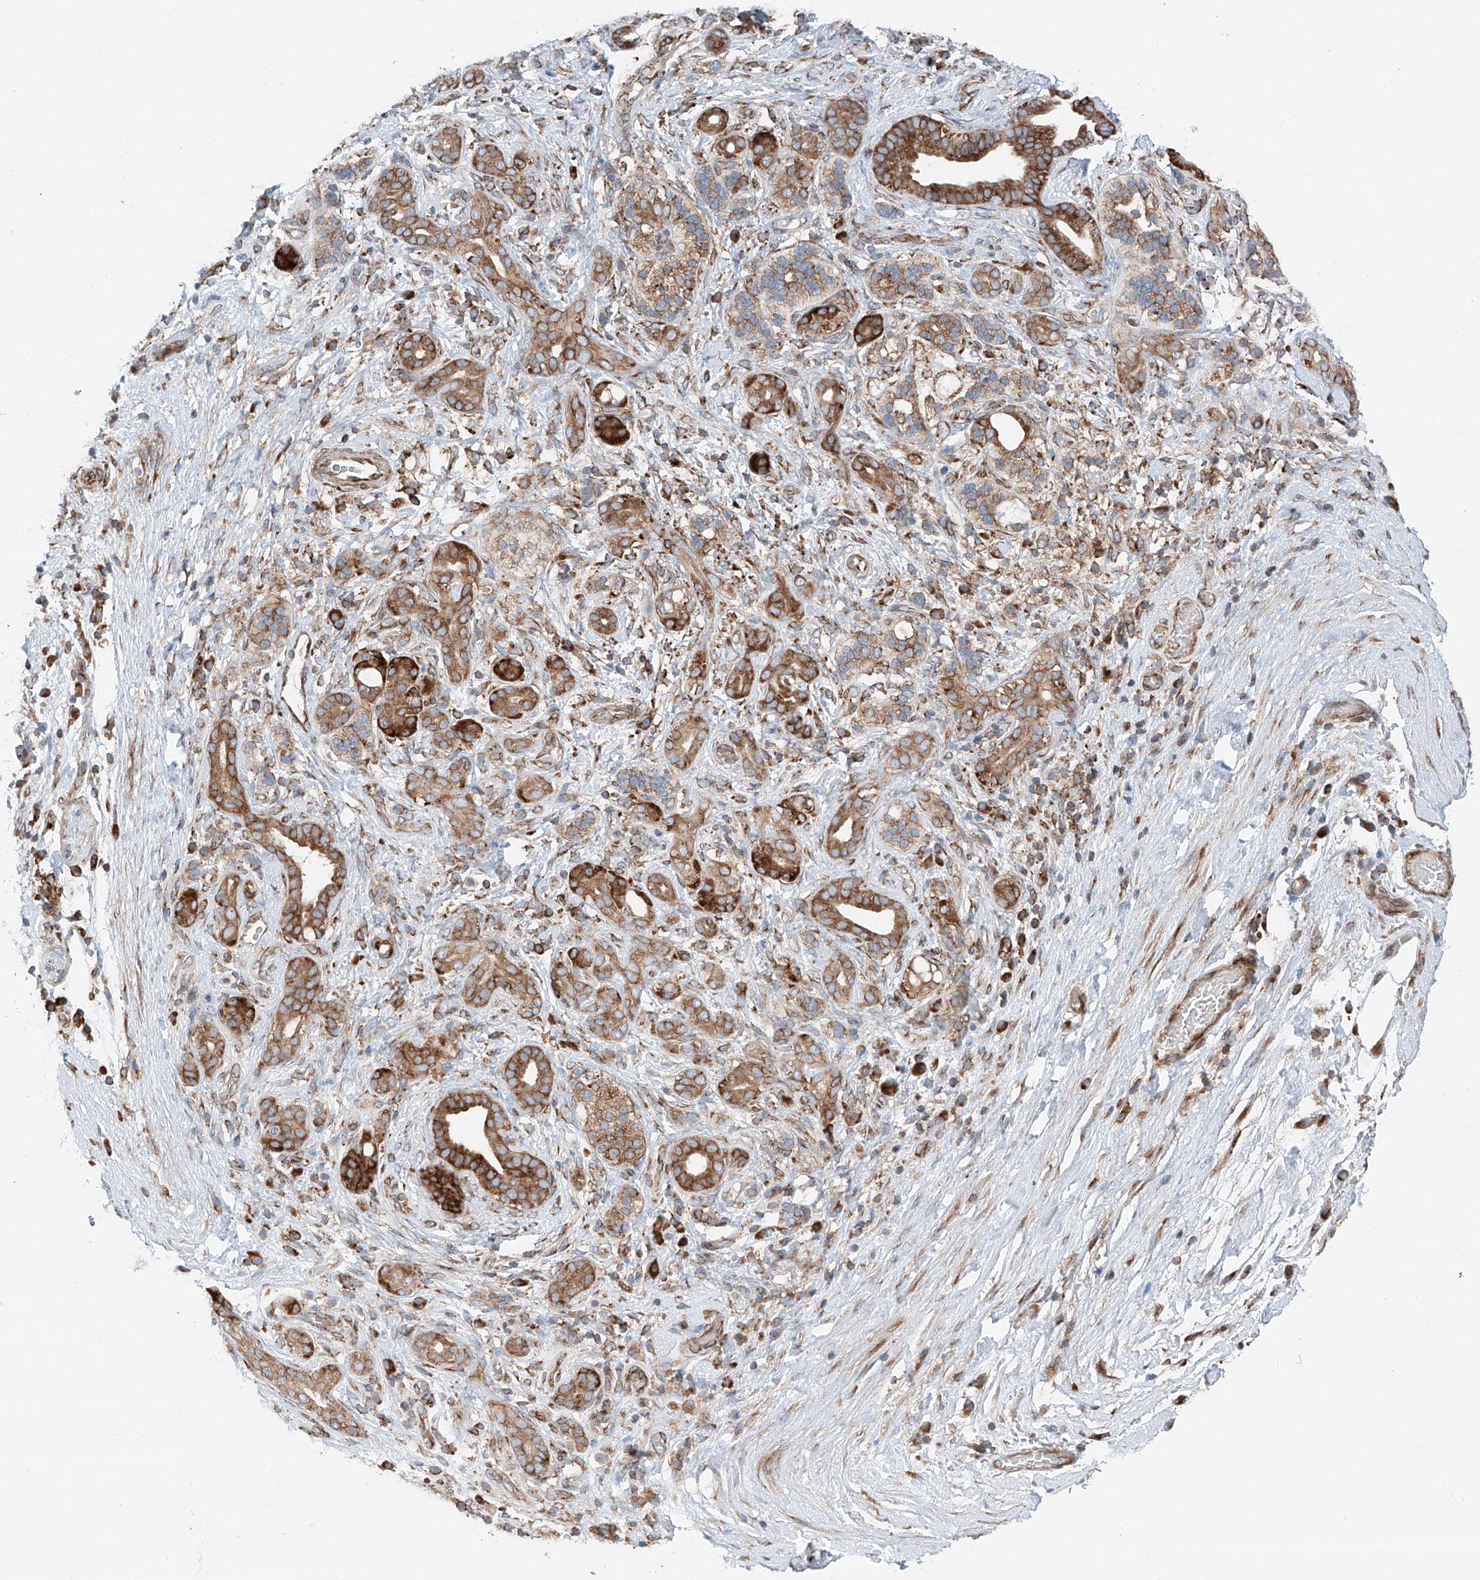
{"staining": {"intensity": "moderate", "quantity": ">75%", "location": "cytoplasmic/membranous"}, "tissue": "pancreatic cancer", "cell_type": "Tumor cells", "image_type": "cancer", "snomed": [{"axis": "morphology", "description": "Adenocarcinoma, NOS"}, {"axis": "topography", "description": "Pancreas"}], "caption": "This histopathology image reveals pancreatic cancer (adenocarcinoma) stained with immunohistochemistry (IHC) to label a protein in brown. The cytoplasmic/membranous of tumor cells show moderate positivity for the protein. Nuclei are counter-stained blue.", "gene": "ZC3H15", "patient": {"sex": "male", "age": 78}}